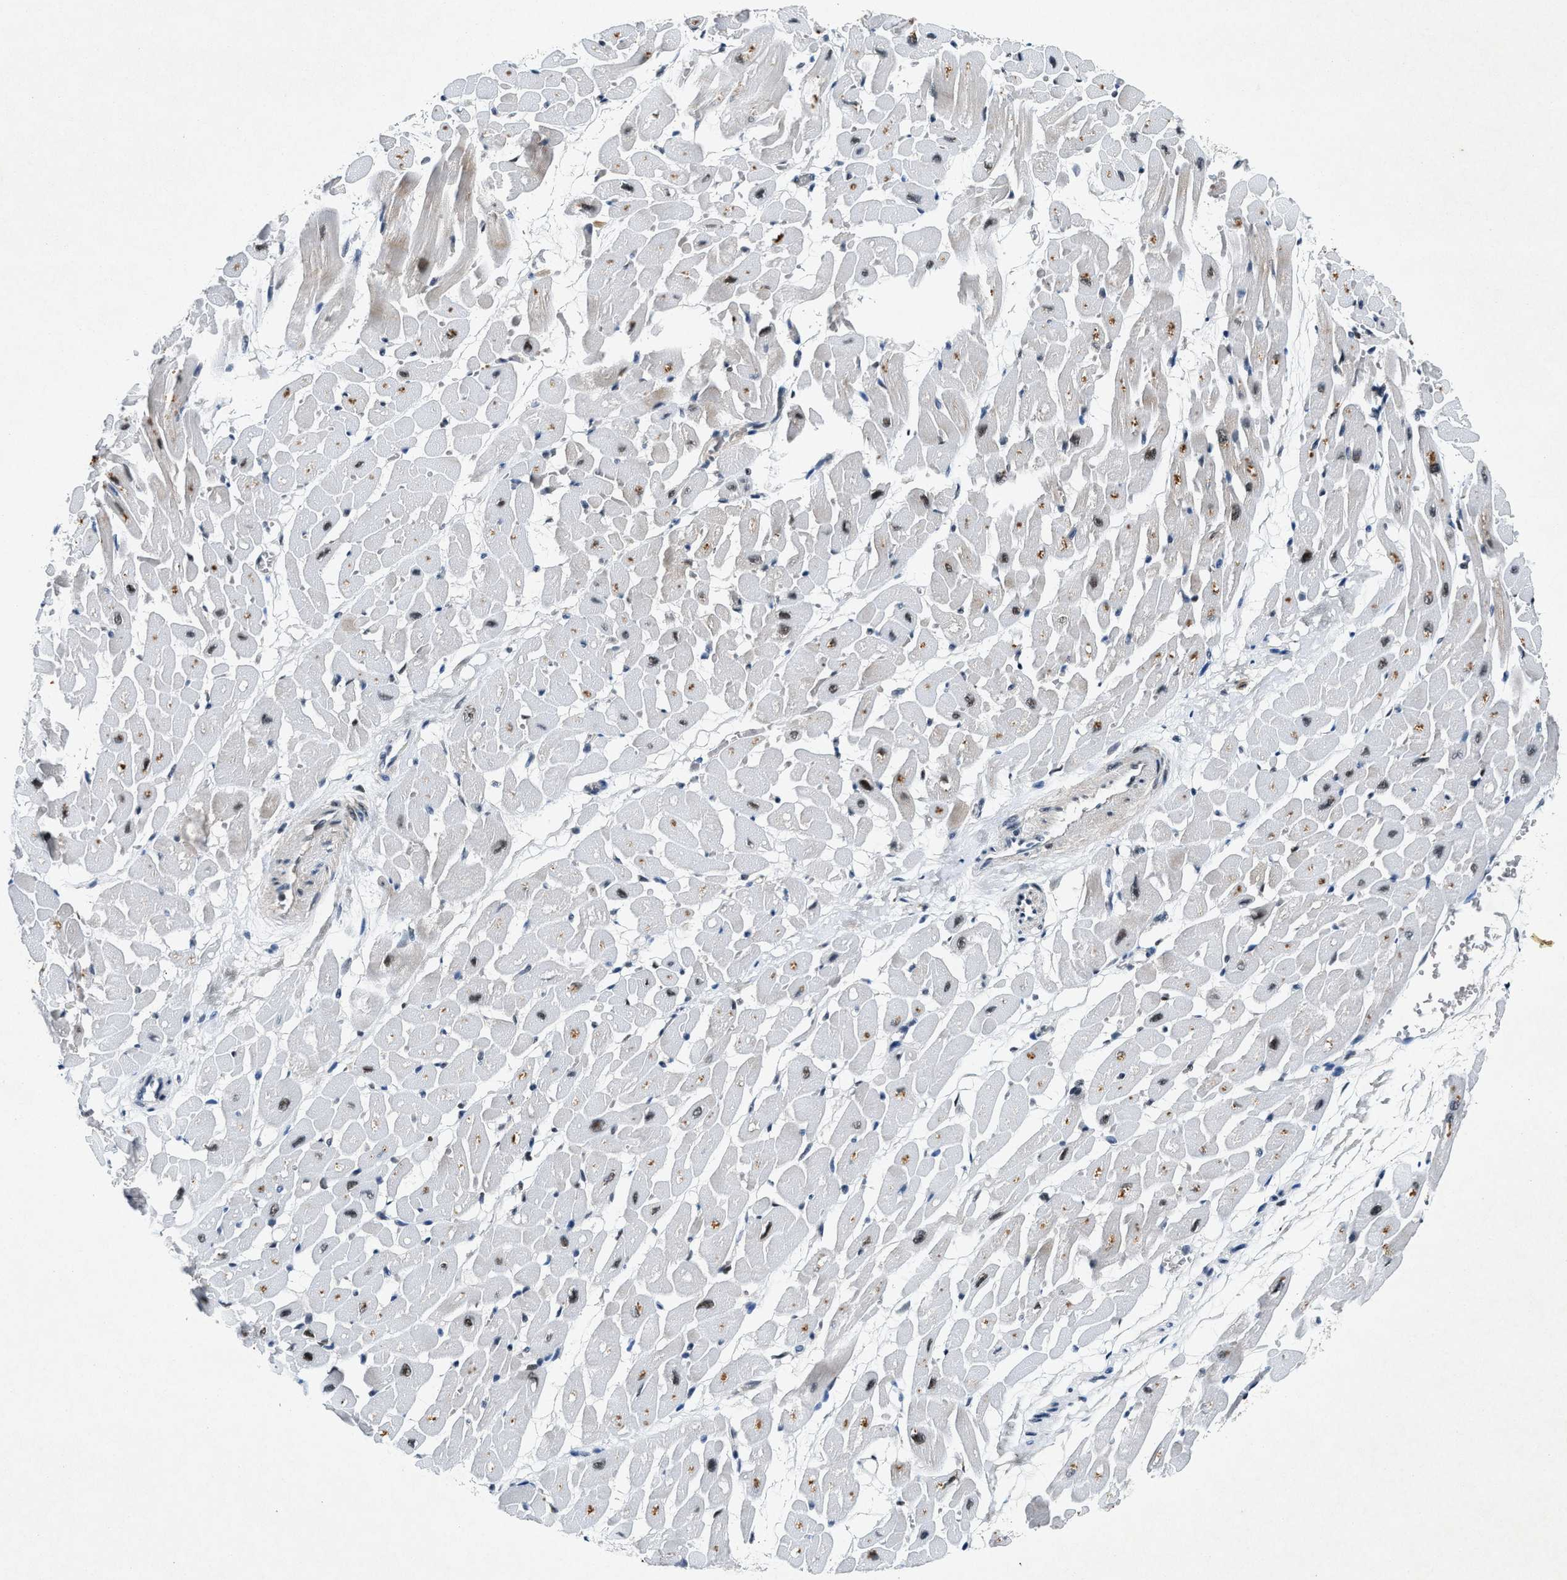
{"staining": {"intensity": "moderate", "quantity": "<25%", "location": "nuclear"}, "tissue": "heart muscle", "cell_type": "Cardiomyocytes", "image_type": "normal", "snomed": [{"axis": "morphology", "description": "Normal tissue, NOS"}, {"axis": "topography", "description": "Heart"}], "caption": "Protein analysis of benign heart muscle reveals moderate nuclear positivity in approximately <25% of cardiomyocytes. (IHC, brightfield microscopy, high magnification).", "gene": "NCOA1", "patient": {"sex": "male", "age": 45}}